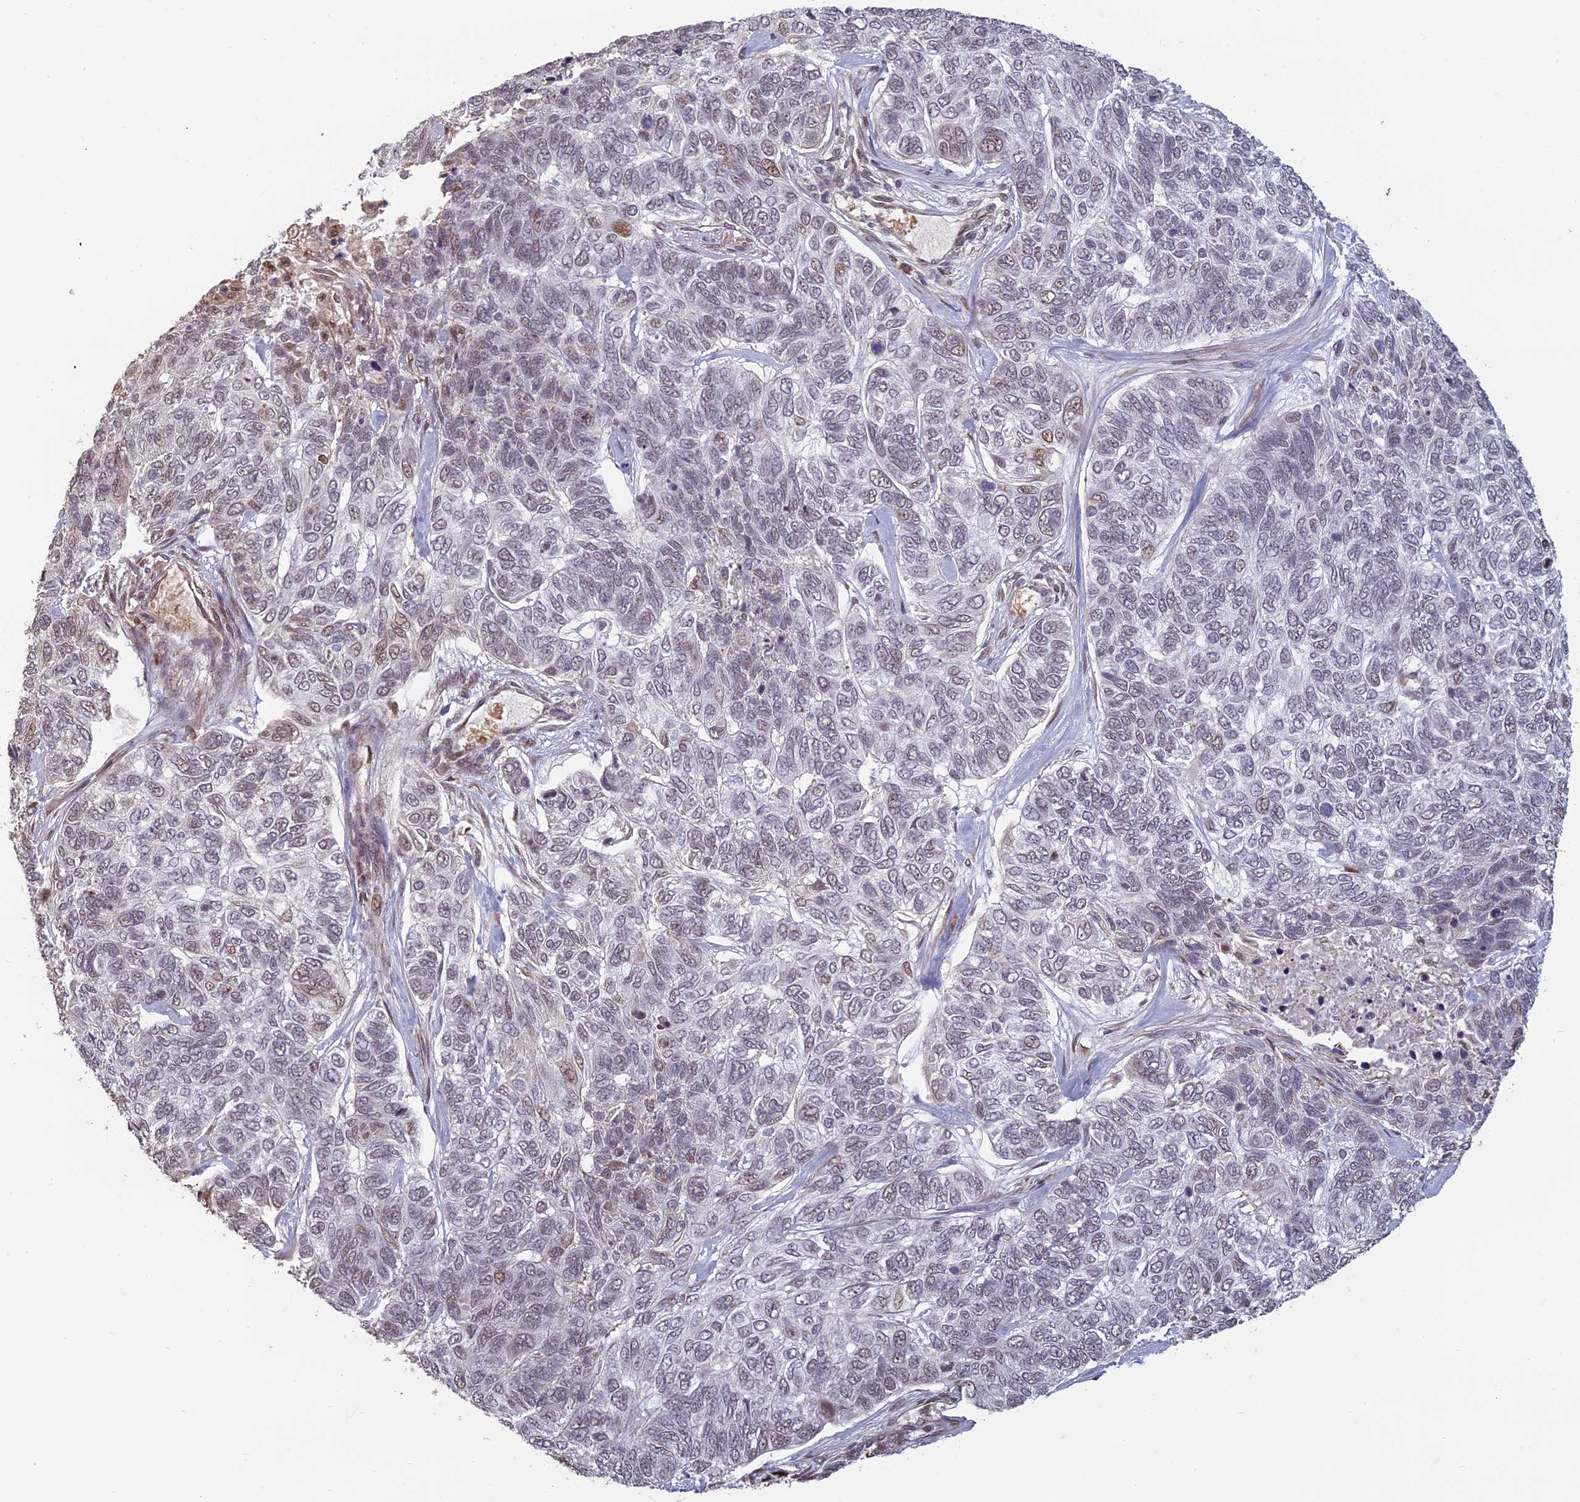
{"staining": {"intensity": "weak", "quantity": "25%-75%", "location": "nuclear"}, "tissue": "skin cancer", "cell_type": "Tumor cells", "image_type": "cancer", "snomed": [{"axis": "morphology", "description": "Basal cell carcinoma"}, {"axis": "topography", "description": "Skin"}], "caption": "The photomicrograph exhibits a brown stain indicating the presence of a protein in the nuclear of tumor cells in basal cell carcinoma (skin).", "gene": "MFAP1", "patient": {"sex": "female", "age": 65}}